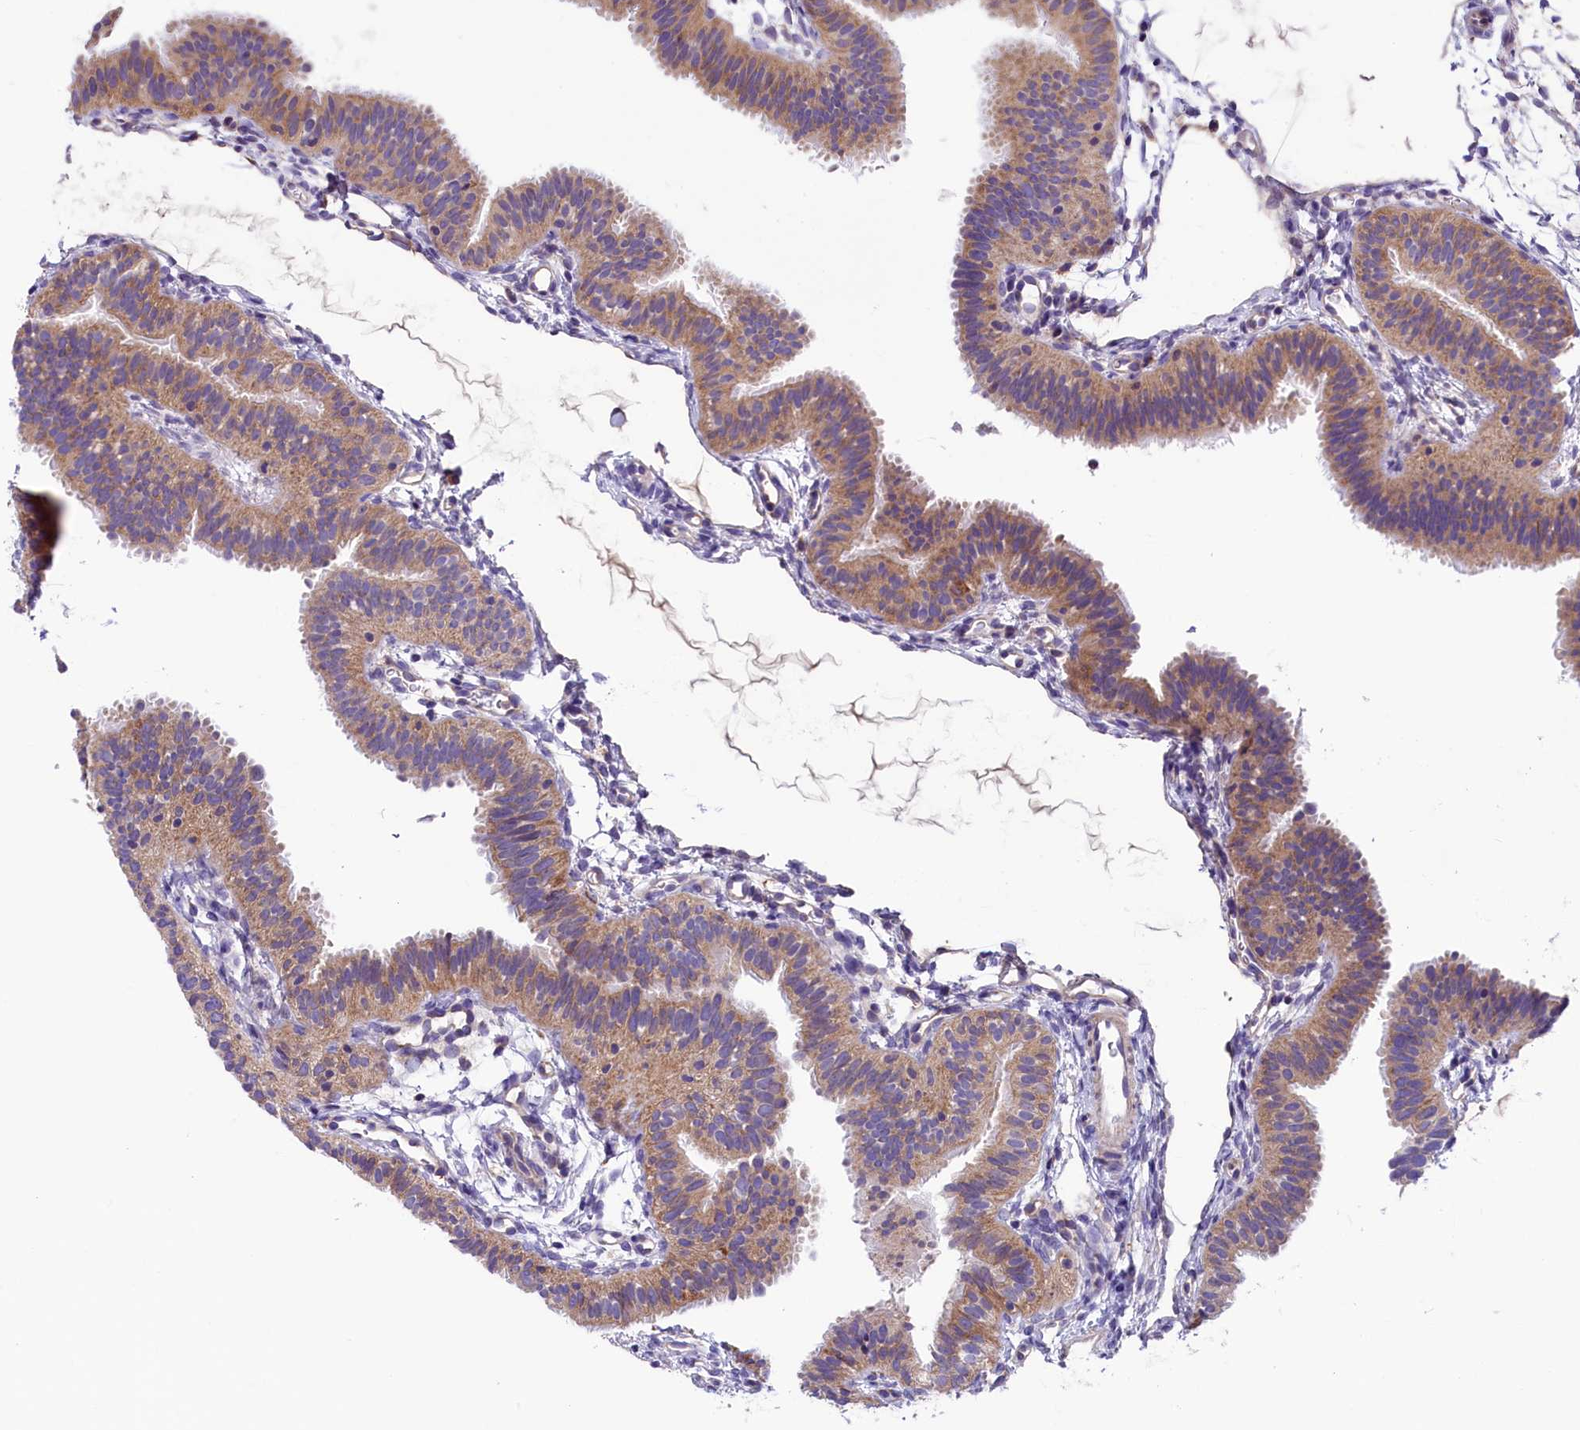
{"staining": {"intensity": "moderate", "quantity": ">75%", "location": "cytoplasmic/membranous"}, "tissue": "fallopian tube", "cell_type": "Glandular cells", "image_type": "normal", "snomed": [{"axis": "morphology", "description": "Normal tissue, NOS"}, {"axis": "topography", "description": "Fallopian tube"}], "caption": "Fallopian tube stained with DAB immunohistochemistry (IHC) reveals medium levels of moderate cytoplasmic/membranous staining in approximately >75% of glandular cells. Nuclei are stained in blue.", "gene": "DNAJB9", "patient": {"sex": "female", "age": 35}}